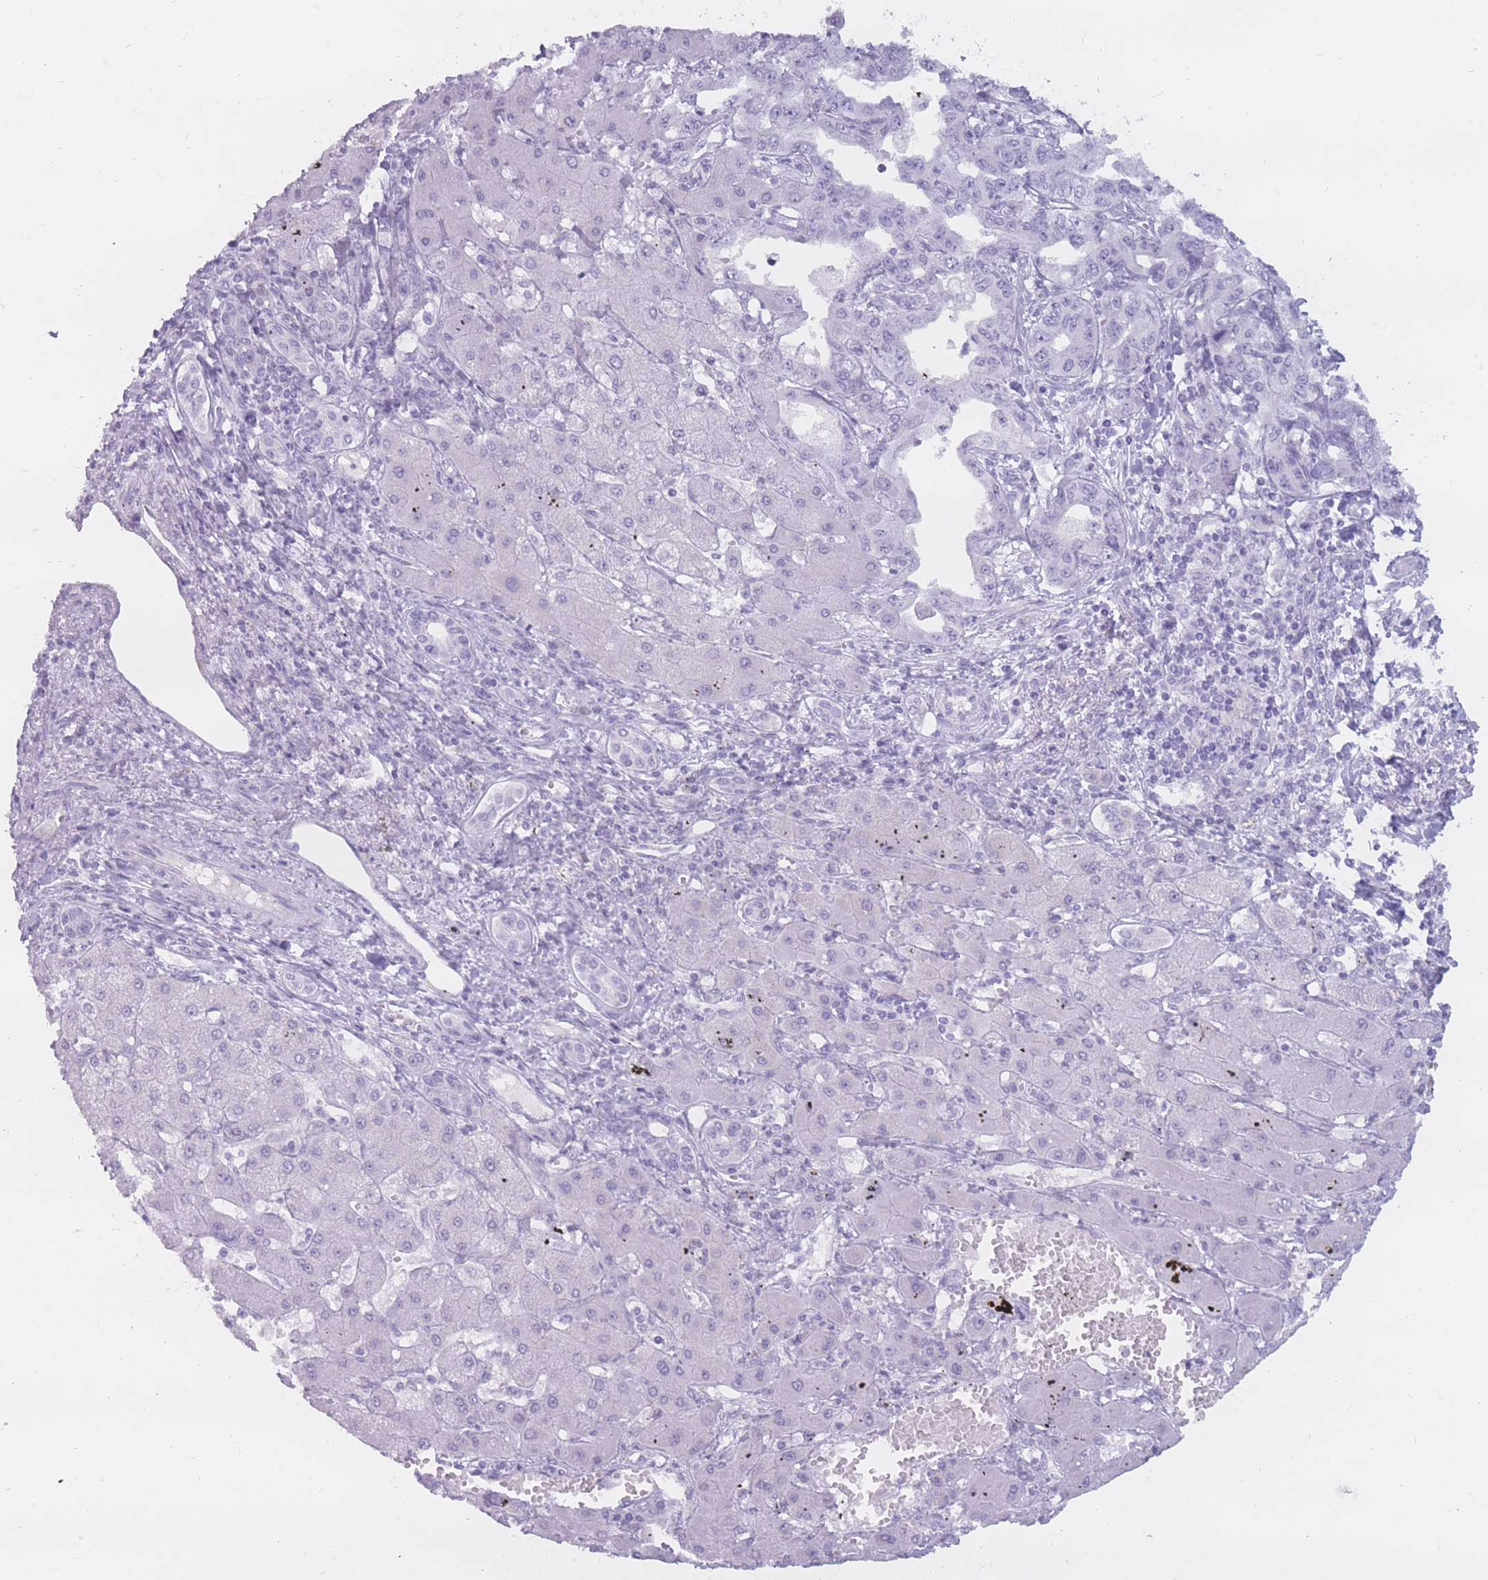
{"staining": {"intensity": "negative", "quantity": "none", "location": "none"}, "tissue": "liver cancer", "cell_type": "Tumor cells", "image_type": "cancer", "snomed": [{"axis": "morphology", "description": "Cholangiocarcinoma"}, {"axis": "topography", "description": "Liver"}], "caption": "This is an immunohistochemistry micrograph of liver cancer. There is no expression in tumor cells.", "gene": "PNMA3", "patient": {"sex": "male", "age": 59}}